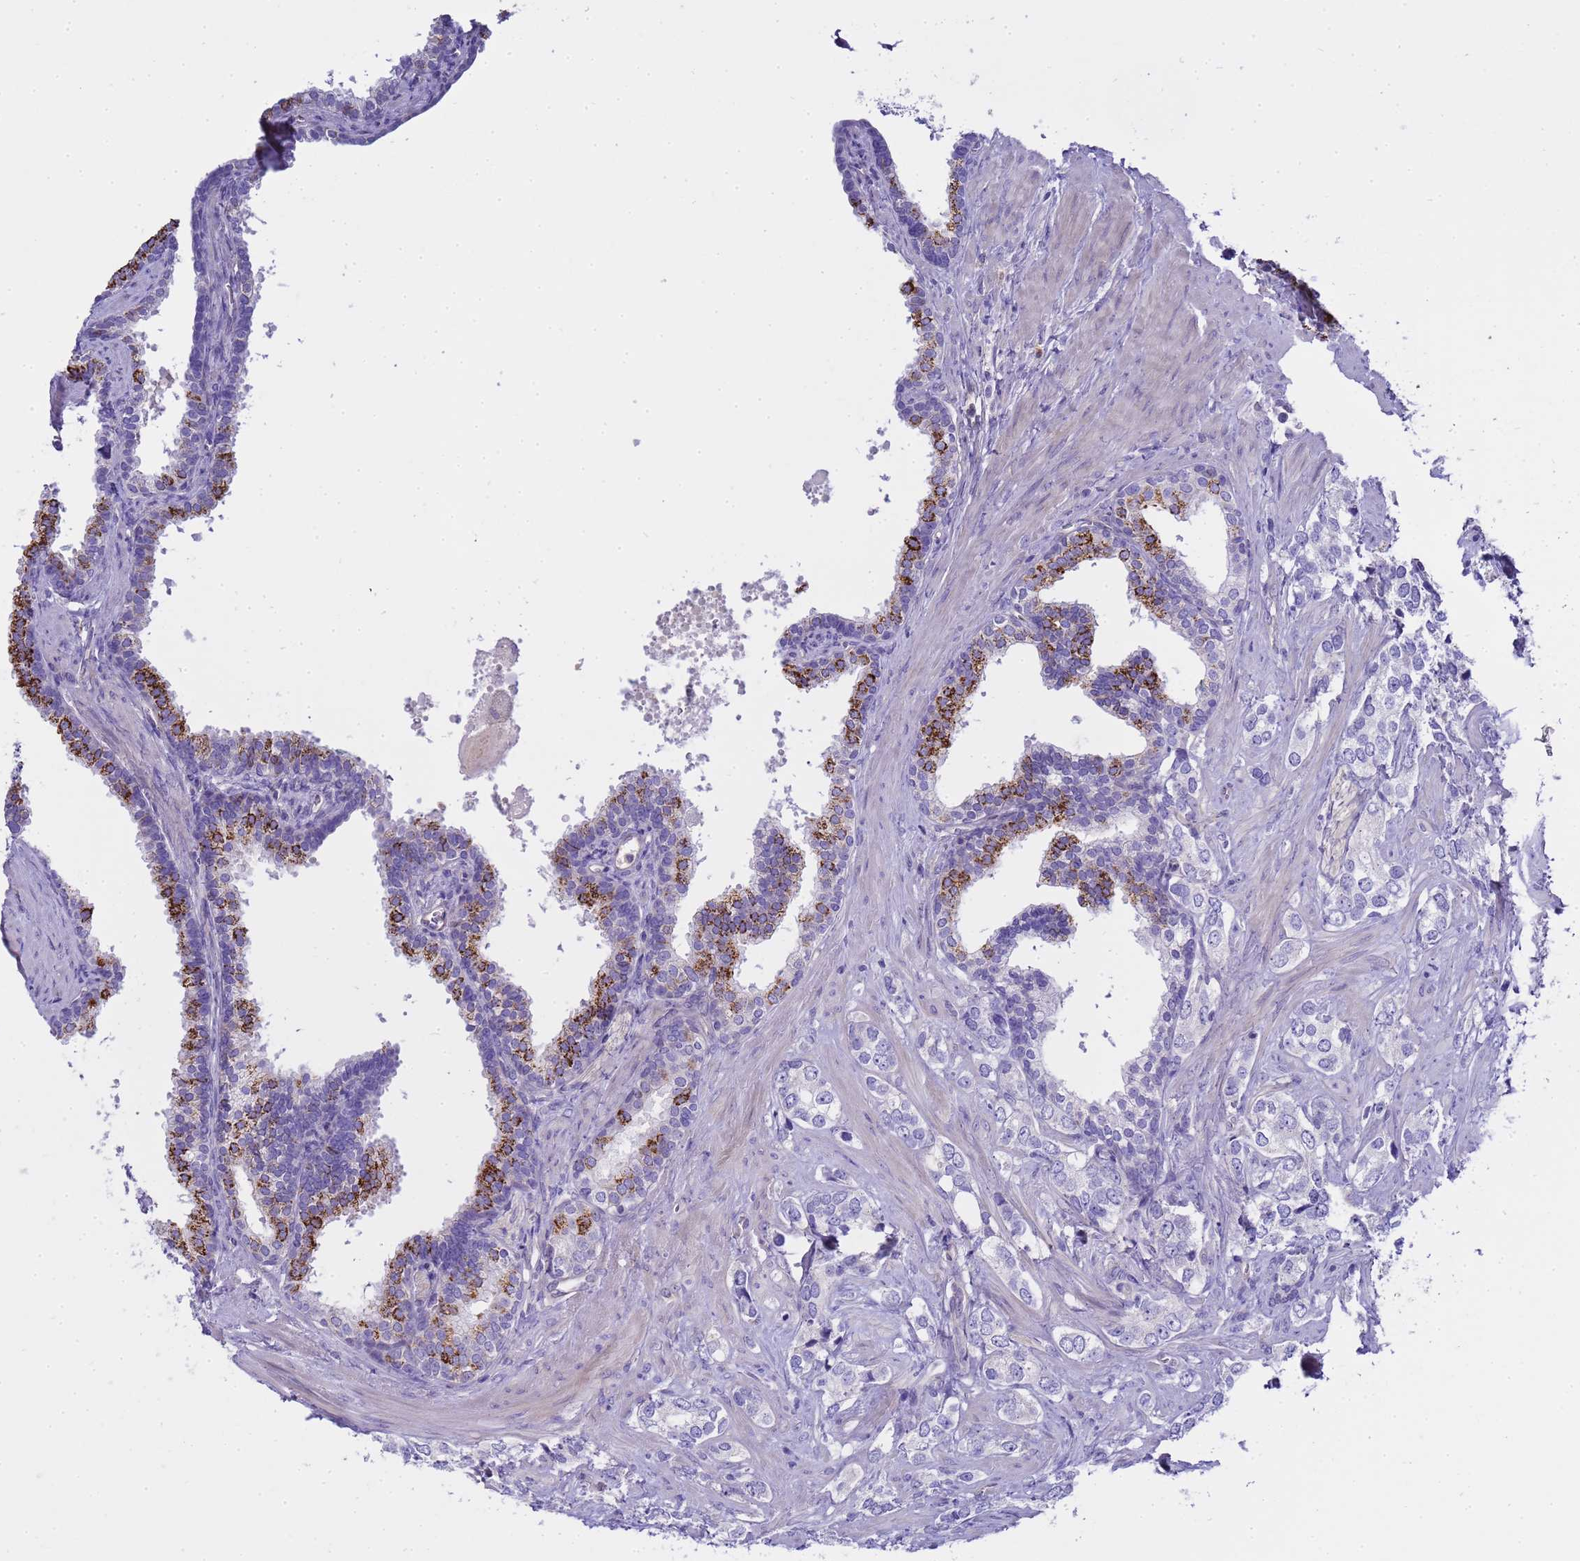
{"staining": {"intensity": "negative", "quantity": "none", "location": "none"}, "tissue": "prostate cancer", "cell_type": "Tumor cells", "image_type": "cancer", "snomed": [{"axis": "morphology", "description": "Adenocarcinoma, High grade"}, {"axis": "topography", "description": "Prostate"}], "caption": "IHC micrograph of human prostate high-grade adenocarcinoma stained for a protein (brown), which reveals no expression in tumor cells.", "gene": "RIPPLY2", "patient": {"sex": "male", "age": 66}}